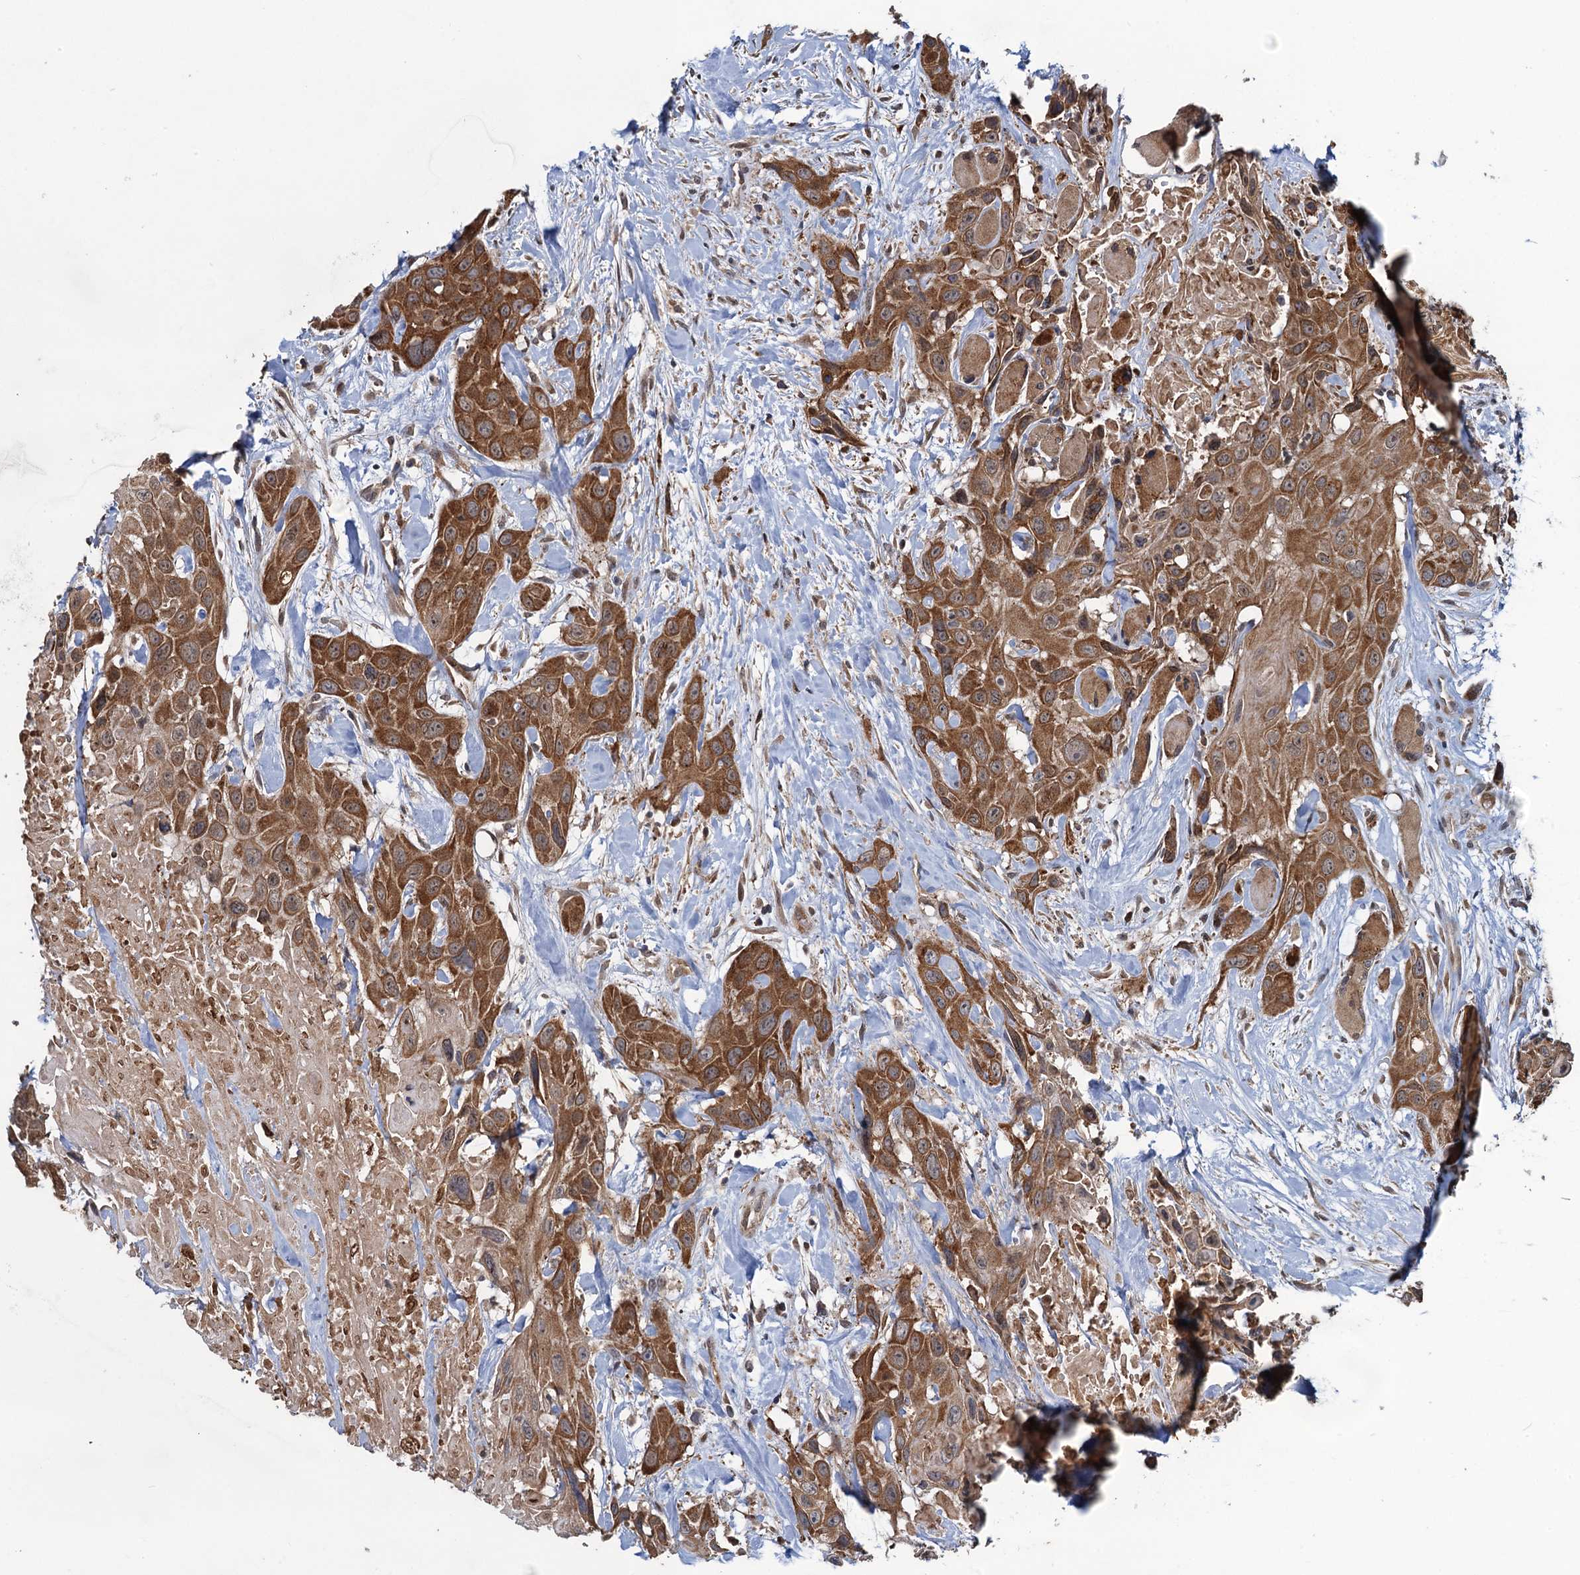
{"staining": {"intensity": "strong", "quantity": ">75%", "location": "cytoplasmic/membranous"}, "tissue": "head and neck cancer", "cell_type": "Tumor cells", "image_type": "cancer", "snomed": [{"axis": "morphology", "description": "Squamous cell carcinoma, NOS"}, {"axis": "topography", "description": "Head-Neck"}], "caption": "DAB (3,3'-diaminobenzidine) immunohistochemical staining of head and neck cancer (squamous cell carcinoma) displays strong cytoplasmic/membranous protein positivity in about >75% of tumor cells.", "gene": "EVX2", "patient": {"sex": "male", "age": 81}}